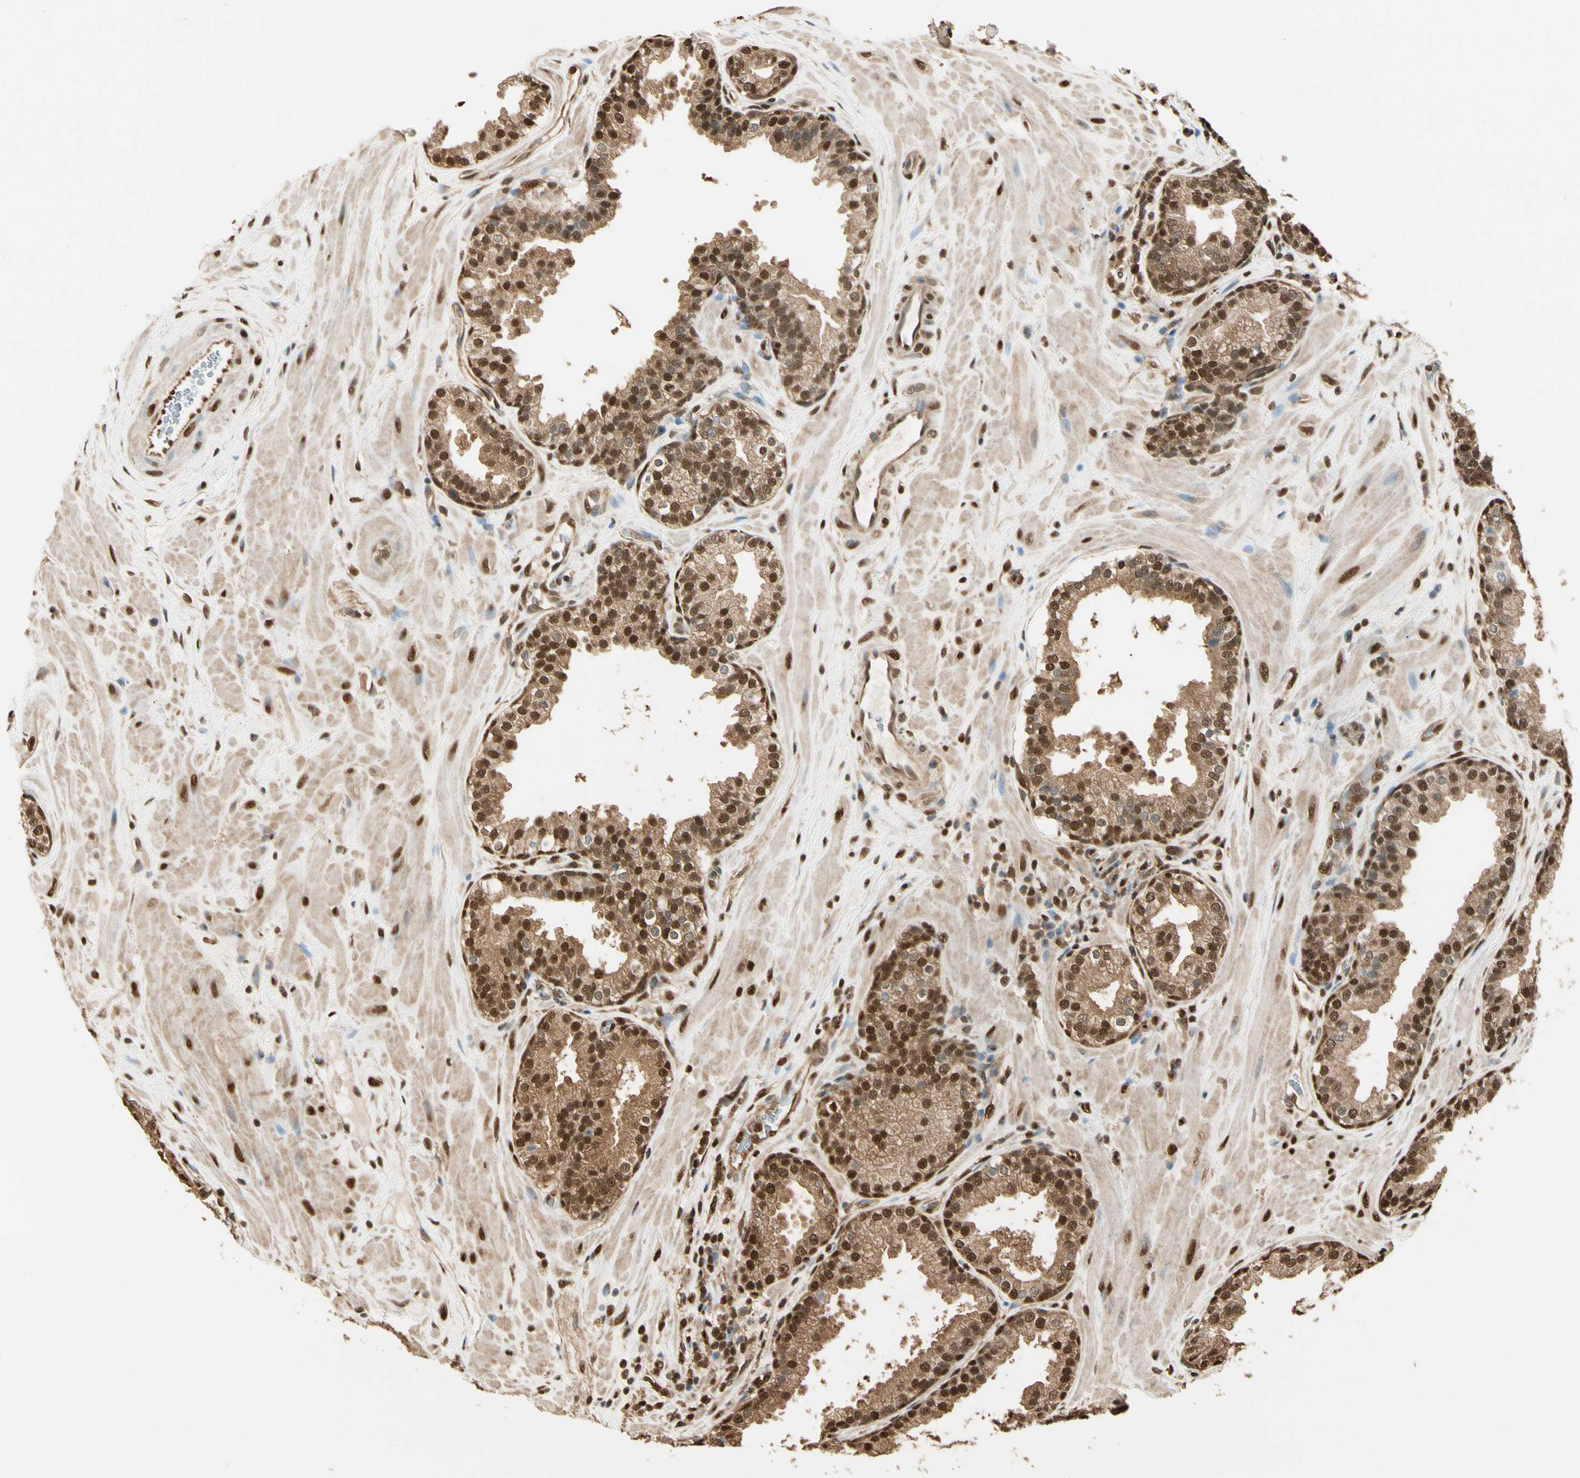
{"staining": {"intensity": "moderate", "quantity": ">75%", "location": "cytoplasmic/membranous,nuclear"}, "tissue": "prostate", "cell_type": "Glandular cells", "image_type": "normal", "snomed": [{"axis": "morphology", "description": "Normal tissue, NOS"}, {"axis": "topography", "description": "Prostate"}], "caption": "Prostate stained with IHC reveals moderate cytoplasmic/membranous,nuclear expression in approximately >75% of glandular cells.", "gene": "PNCK", "patient": {"sex": "male", "age": 51}}